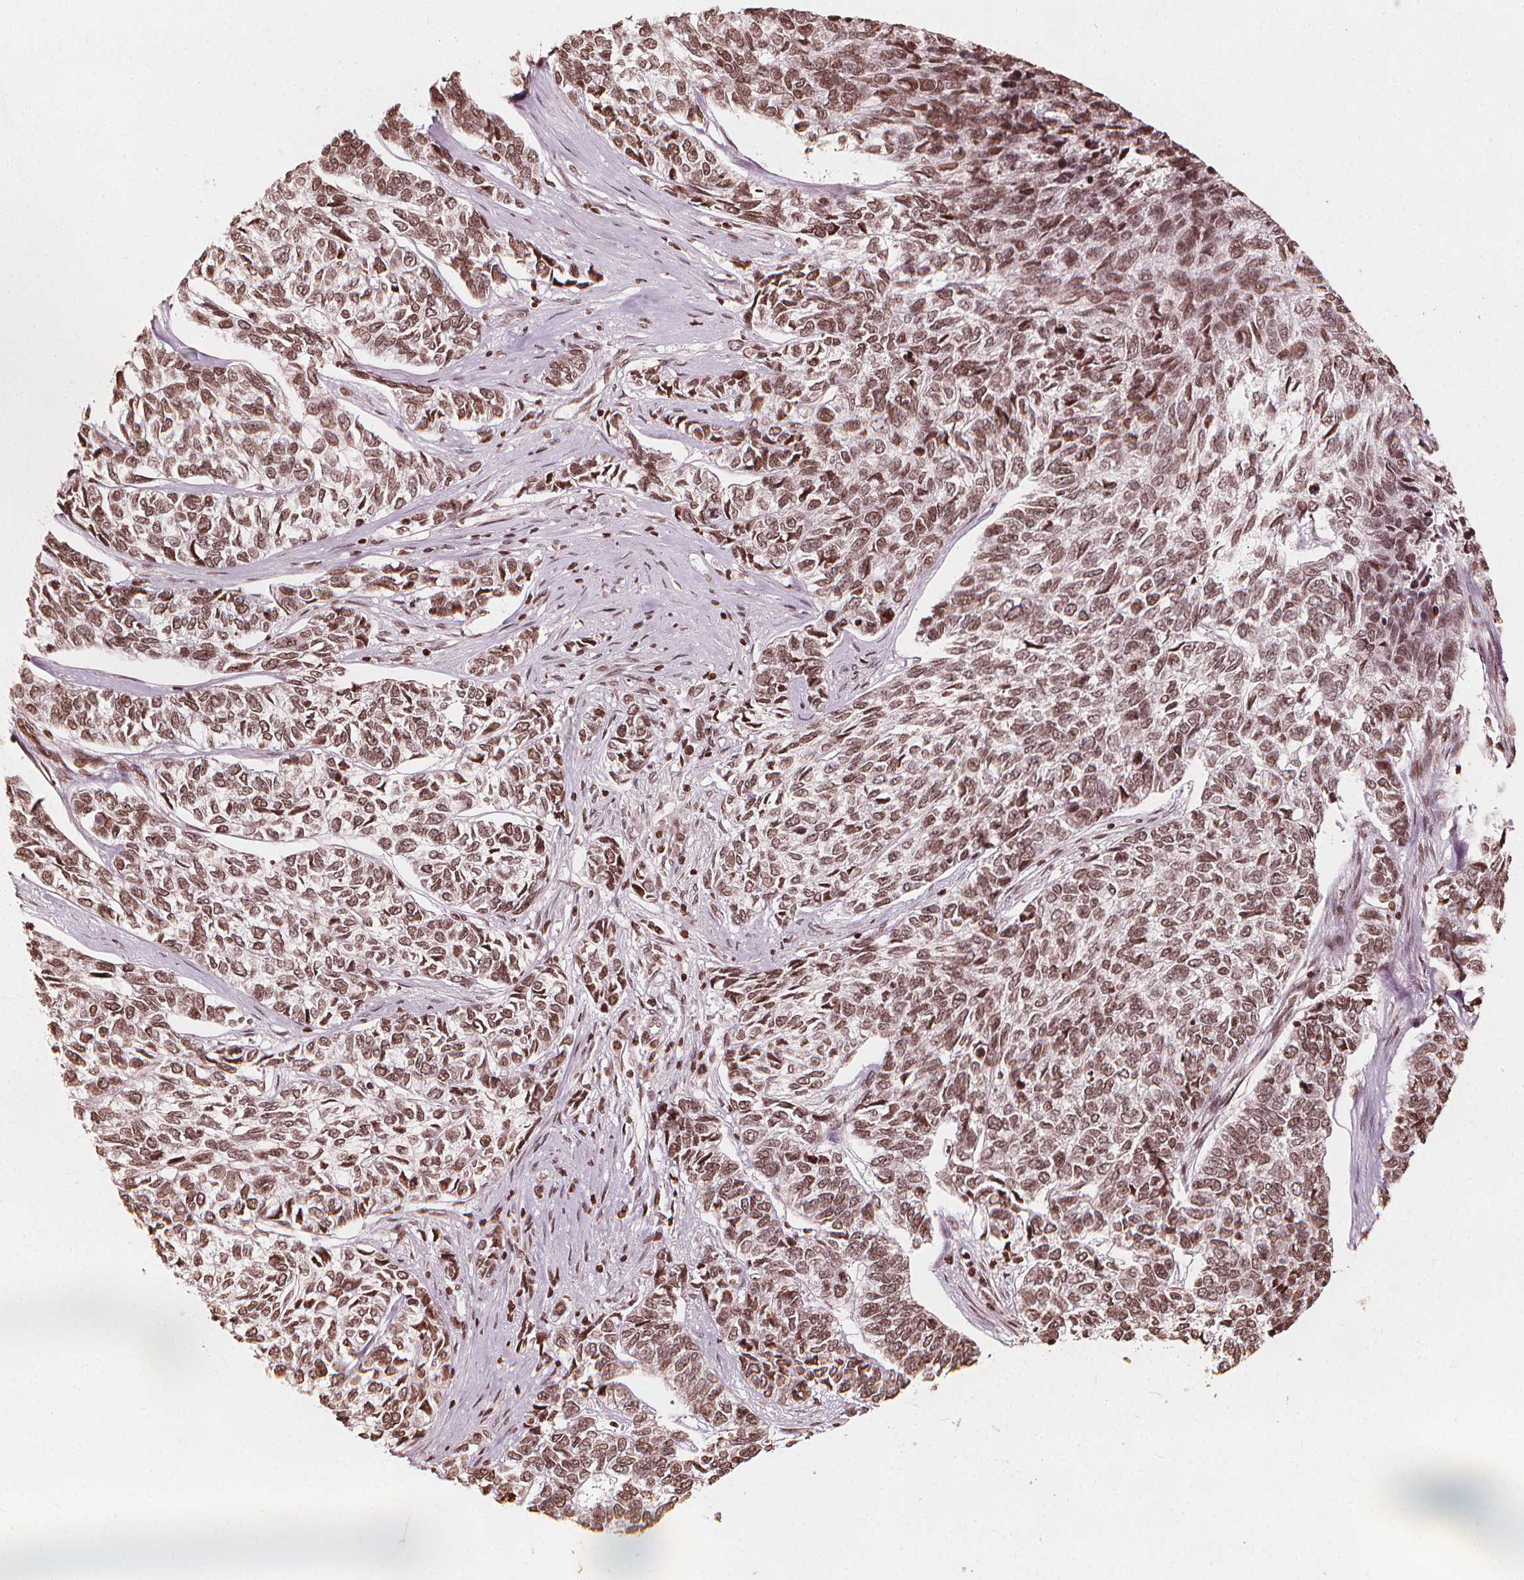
{"staining": {"intensity": "weak", "quantity": ">75%", "location": "nuclear"}, "tissue": "skin cancer", "cell_type": "Tumor cells", "image_type": "cancer", "snomed": [{"axis": "morphology", "description": "Basal cell carcinoma"}, {"axis": "topography", "description": "Skin"}], "caption": "DAB immunohistochemical staining of human skin cancer displays weak nuclear protein positivity in approximately >75% of tumor cells.", "gene": "H3C14", "patient": {"sex": "female", "age": 65}}